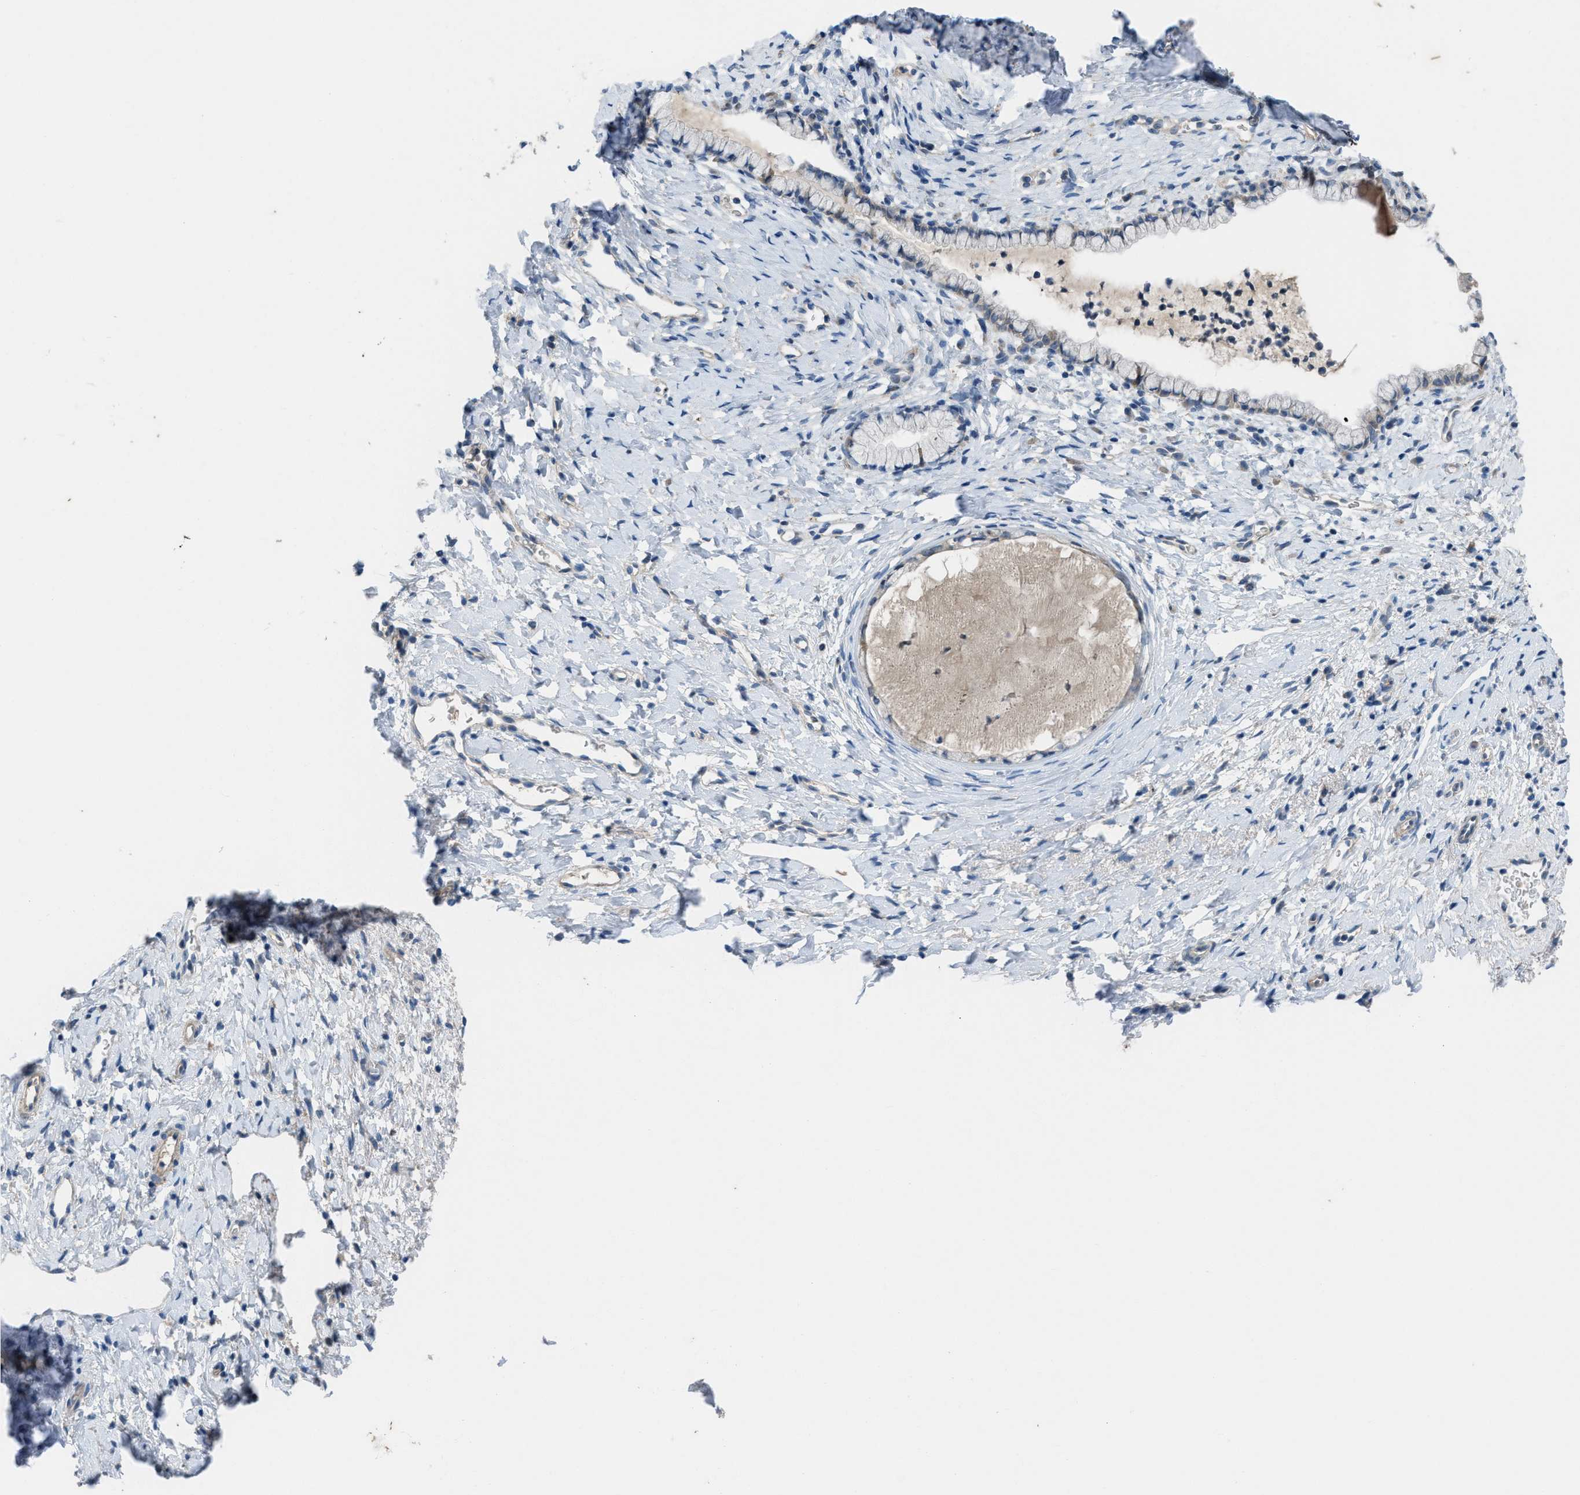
{"staining": {"intensity": "weak", "quantity": "<25%", "location": "cytoplasmic/membranous"}, "tissue": "cervix", "cell_type": "Glandular cells", "image_type": "normal", "snomed": [{"axis": "morphology", "description": "Normal tissue, NOS"}, {"axis": "topography", "description": "Cervix"}], "caption": "An IHC micrograph of normal cervix is shown. There is no staining in glandular cells of cervix.", "gene": "BAZ2B", "patient": {"sex": "female", "age": 72}}